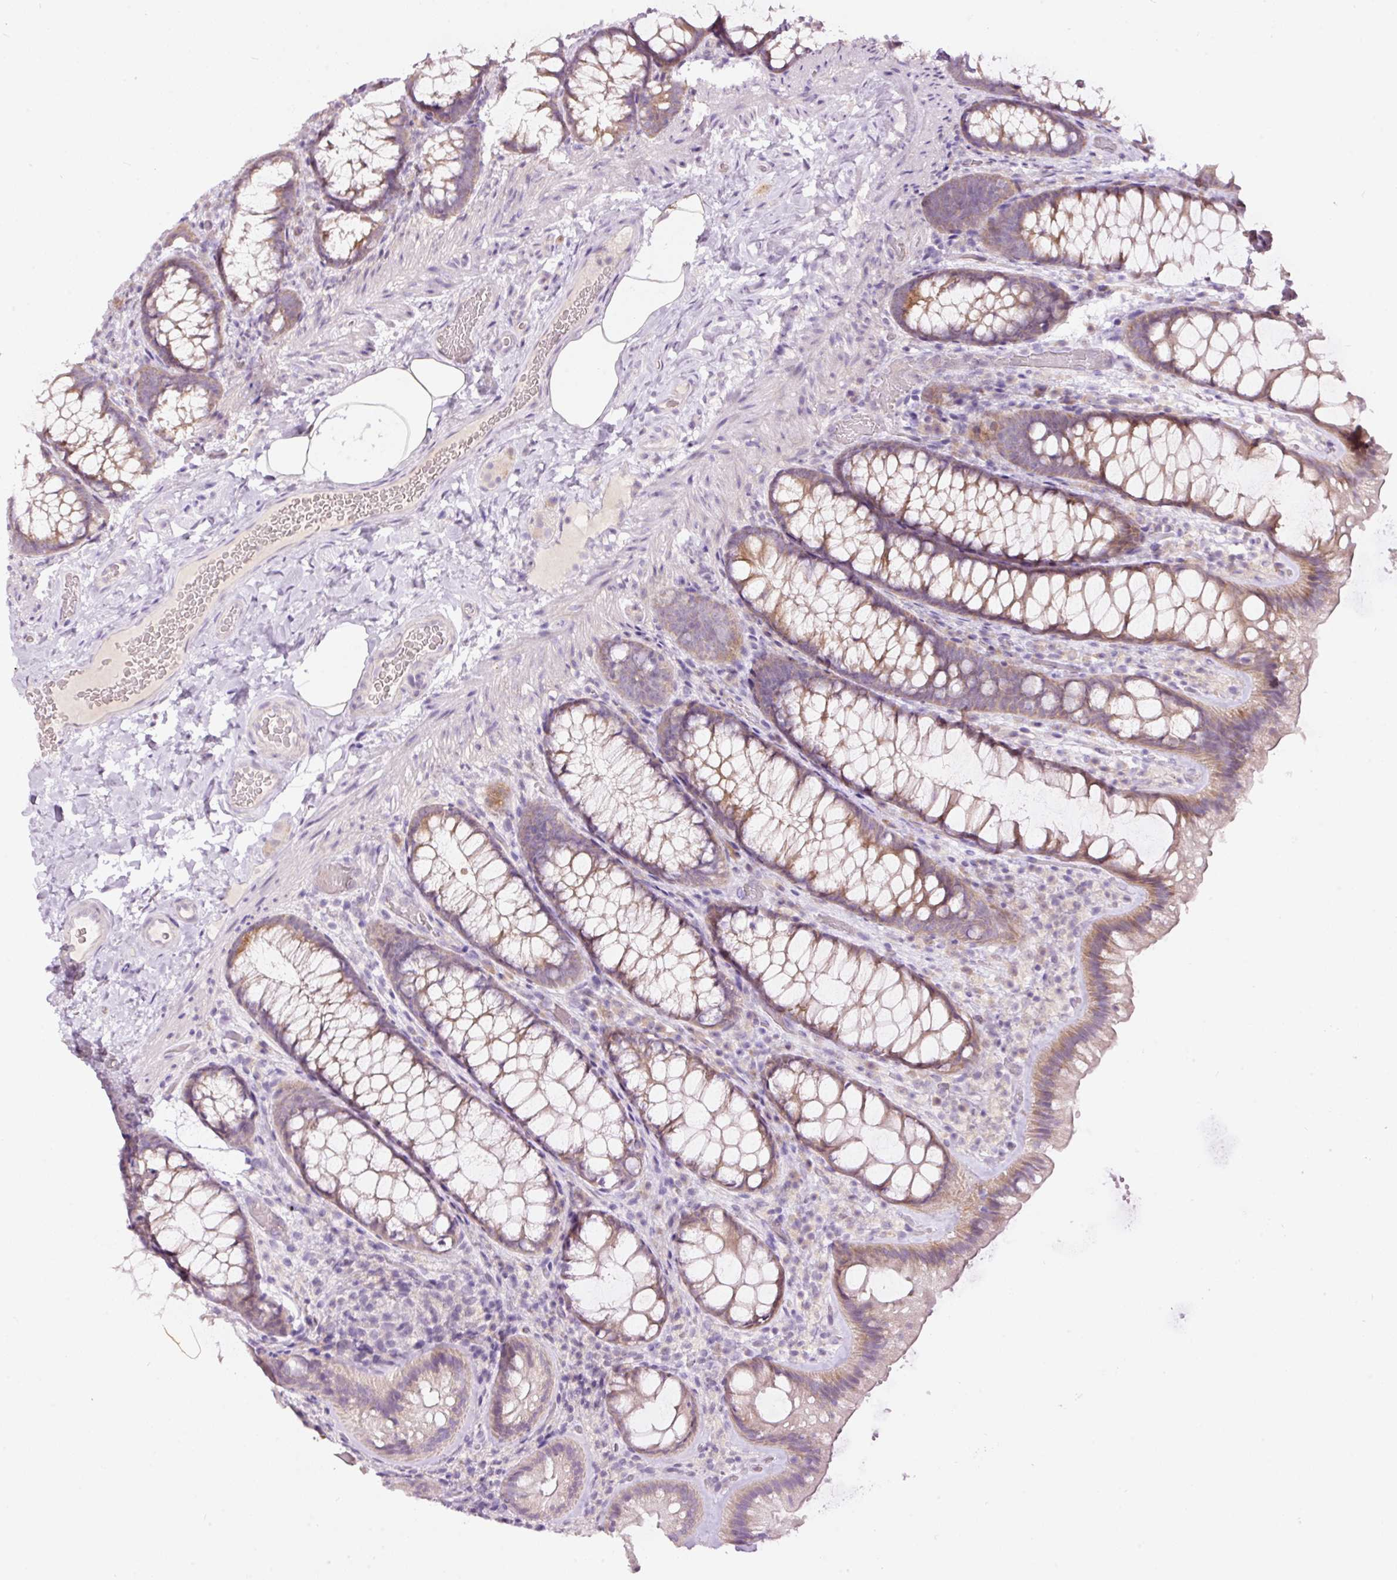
{"staining": {"intensity": "negative", "quantity": "none", "location": "none"}, "tissue": "colon", "cell_type": "Endothelial cells", "image_type": "normal", "snomed": [{"axis": "morphology", "description": "Normal tissue, NOS"}, {"axis": "topography", "description": "Colon"}], "caption": "Image shows no protein positivity in endothelial cells of normal colon.", "gene": "RSPO2", "patient": {"sex": "male", "age": 46}}